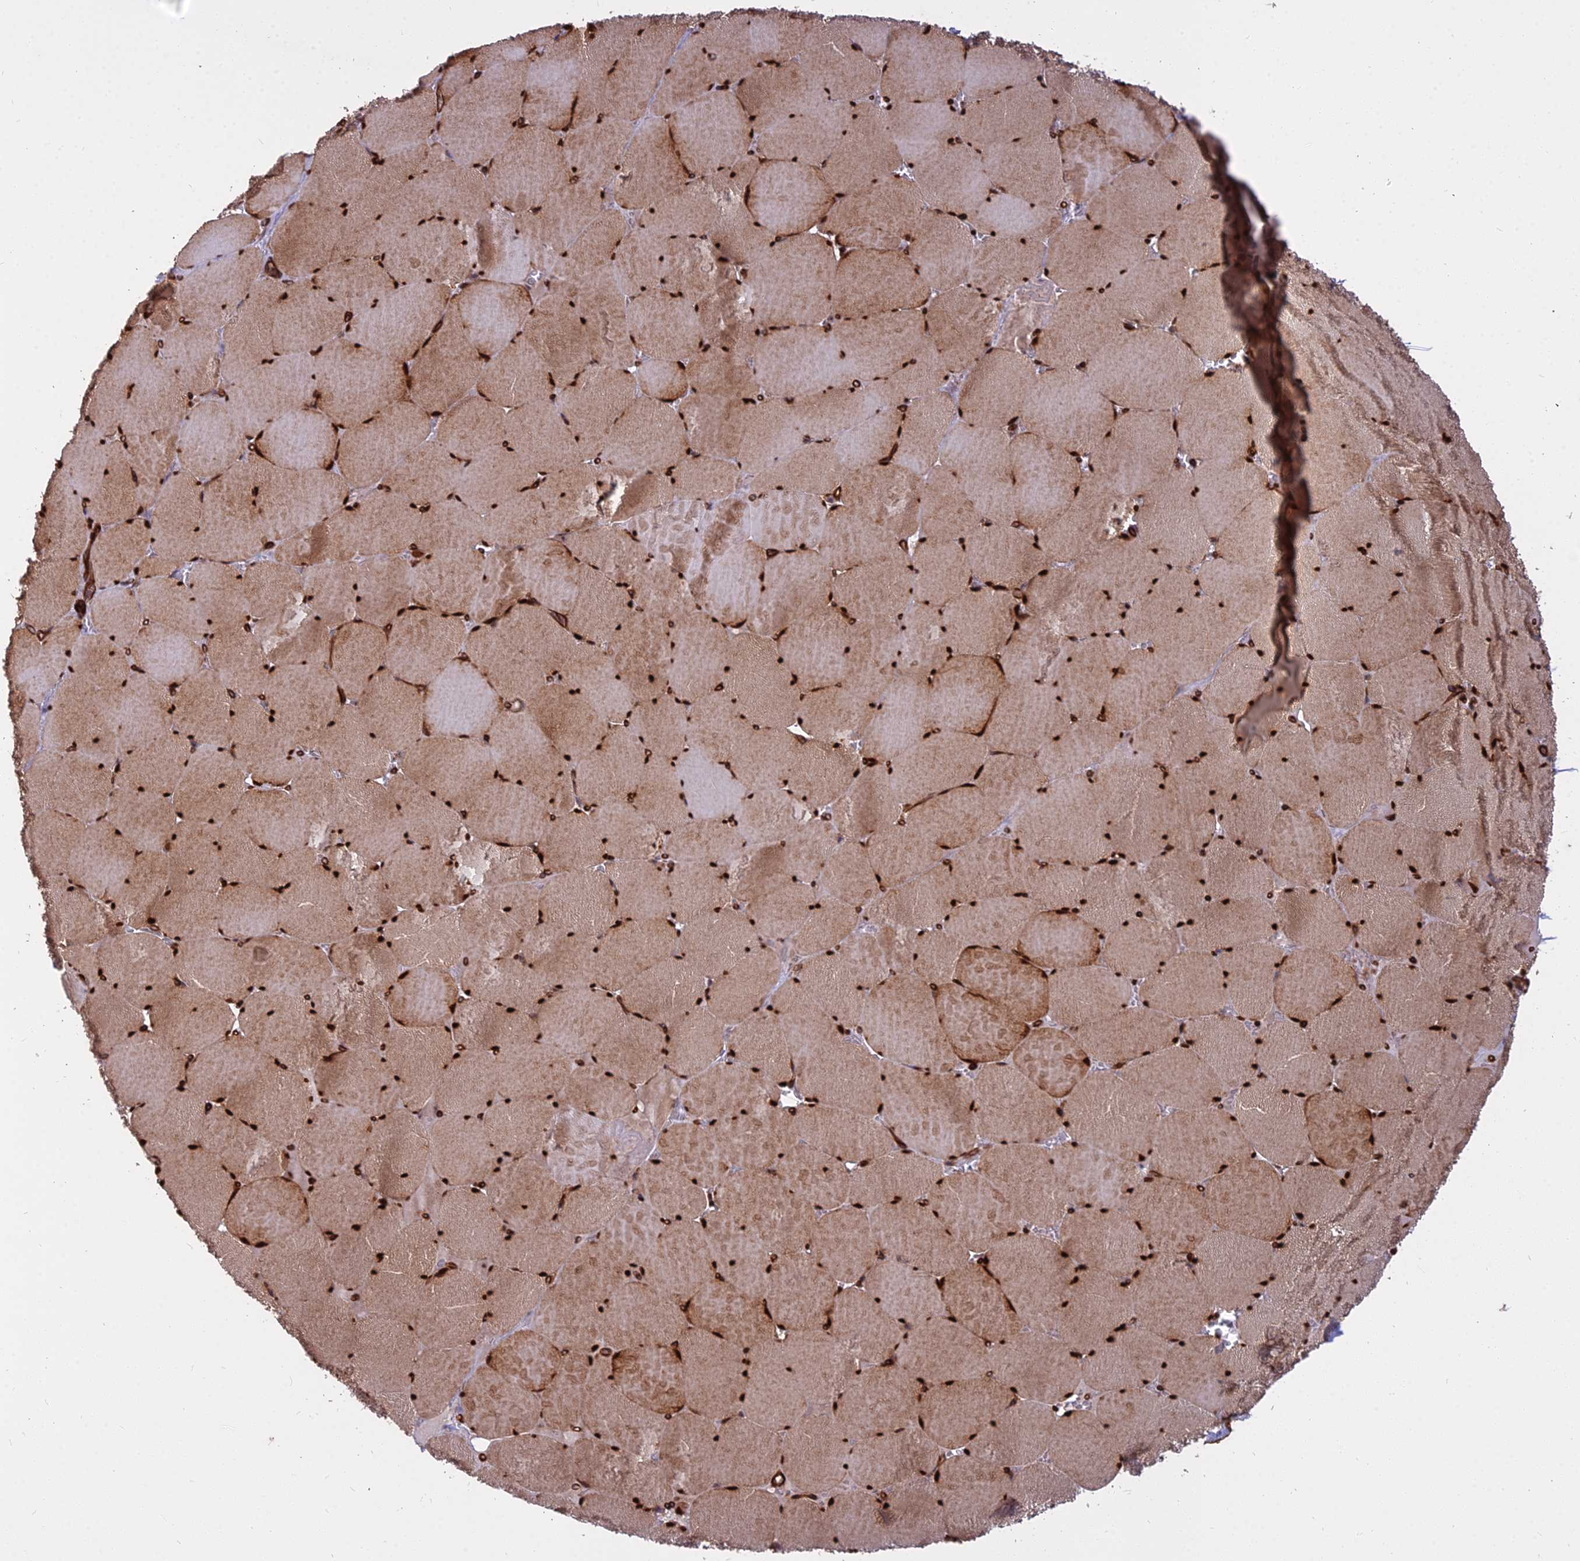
{"staining": {"intensity": "strong", "quantity": ">75%", "location": "cytoplasmic/membranous,nuclear"}, "tissue": "skeletal muscle", "cell_type": "Myocytes", "image_type": "normal", "snomed": [{"axis": "morphology", "description": "Normal tissue, NOS"}, {"axis": "topography", "description": "Skeletal muscle"}, {"axis": "topography", "description": "Head-Neck"}], "caption": "Immunohistochemistry (IHC) micrograph of unremarkable human skeletal muscle stained for a protein (brown), which demonstrates high levels of strong cytoplasmic/membranous,nuclear expression in about >75% of myocytes.", "gene": "TCEA3", "patient": {"sex": "male", "age": 66}}